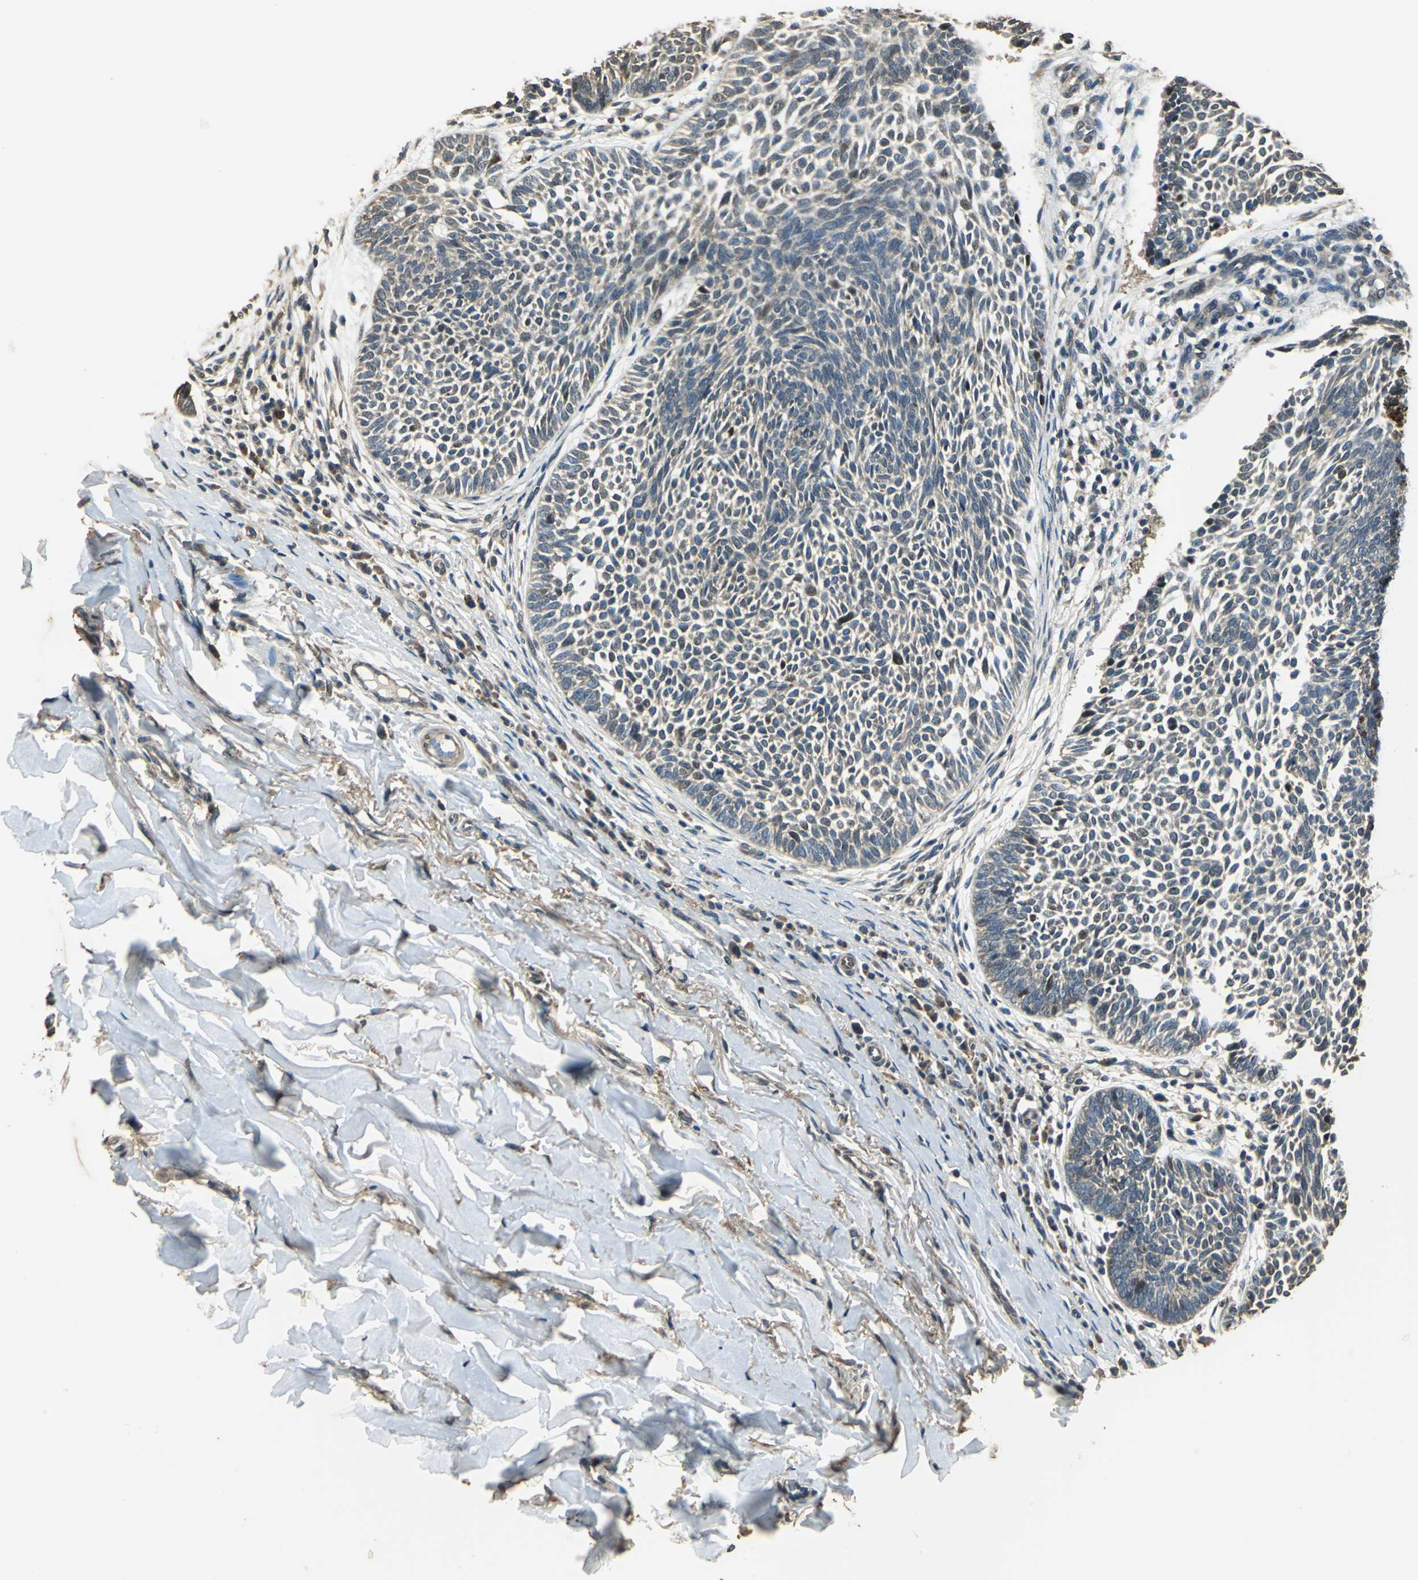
{"staining": {"intensity": "moderate", "quantity": "25%-75%", "location": "cytoplasmic/membranous,nuclear"}, "tissue": "skin cancer", "cell_type": "Tumor cells", "image_type": "cancer", "snomed": [{"axis": "morphology", "description": "Normal tissue, NOS"}, {"axis": "morphology", "description": "Basal cell carcinoma"}, {"axis": "topography", "description": "Skin"}], "caption": "A brown stain labels moderate cytoplasmic/membranous and nuclear positivity of a protein in human skin basal cell carcinoma tumor cells. (Stains: DAB in brown, nuclei in blue, Microscopy: brightfield microscopy at high magnification).", "gene": "TMPRSS4", "patient": {"sex": "male", "age": 87}}